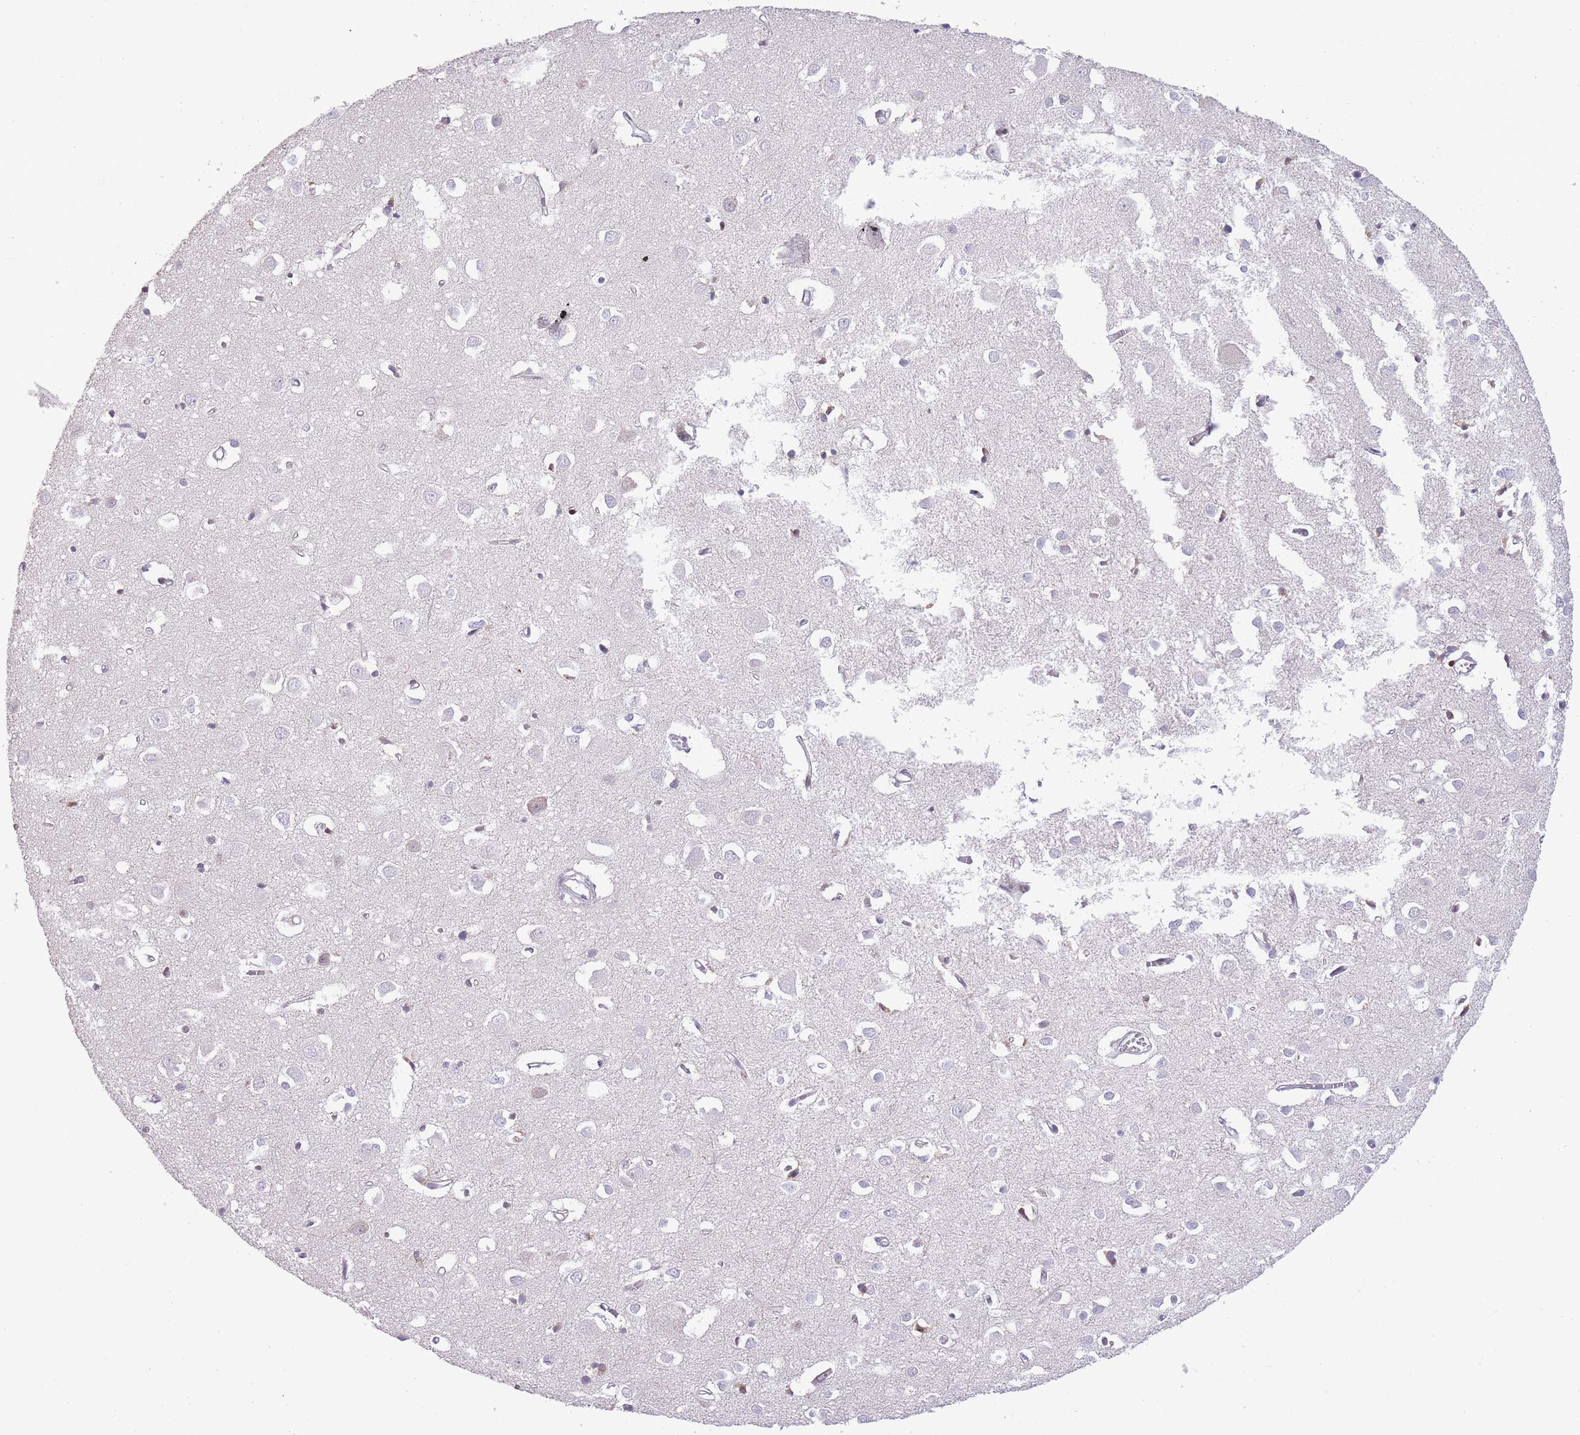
{"staining": {"intensity": "negative", "quantity": "none", "location": "none"}, "tissue": "cerebral cortex", "cell_type": "Endothelial cells", "image_type": "normal", "snomed": [{"axis": "morphology", "description": "Normal tissue, NOS"}, {"axis": "topography", "description": "Cerebral cortex"}], "caption": "Endothelial cells are negative for brown protein staining in benign cerebral cortex. (Stains: DAB immunohistochemistry (IHC) with hematoxylin counter stain, Microscopy: brightfield microscopy at high magnification).", "gene": "ANO8", "patient": {"sex": "female", "age": 64}}